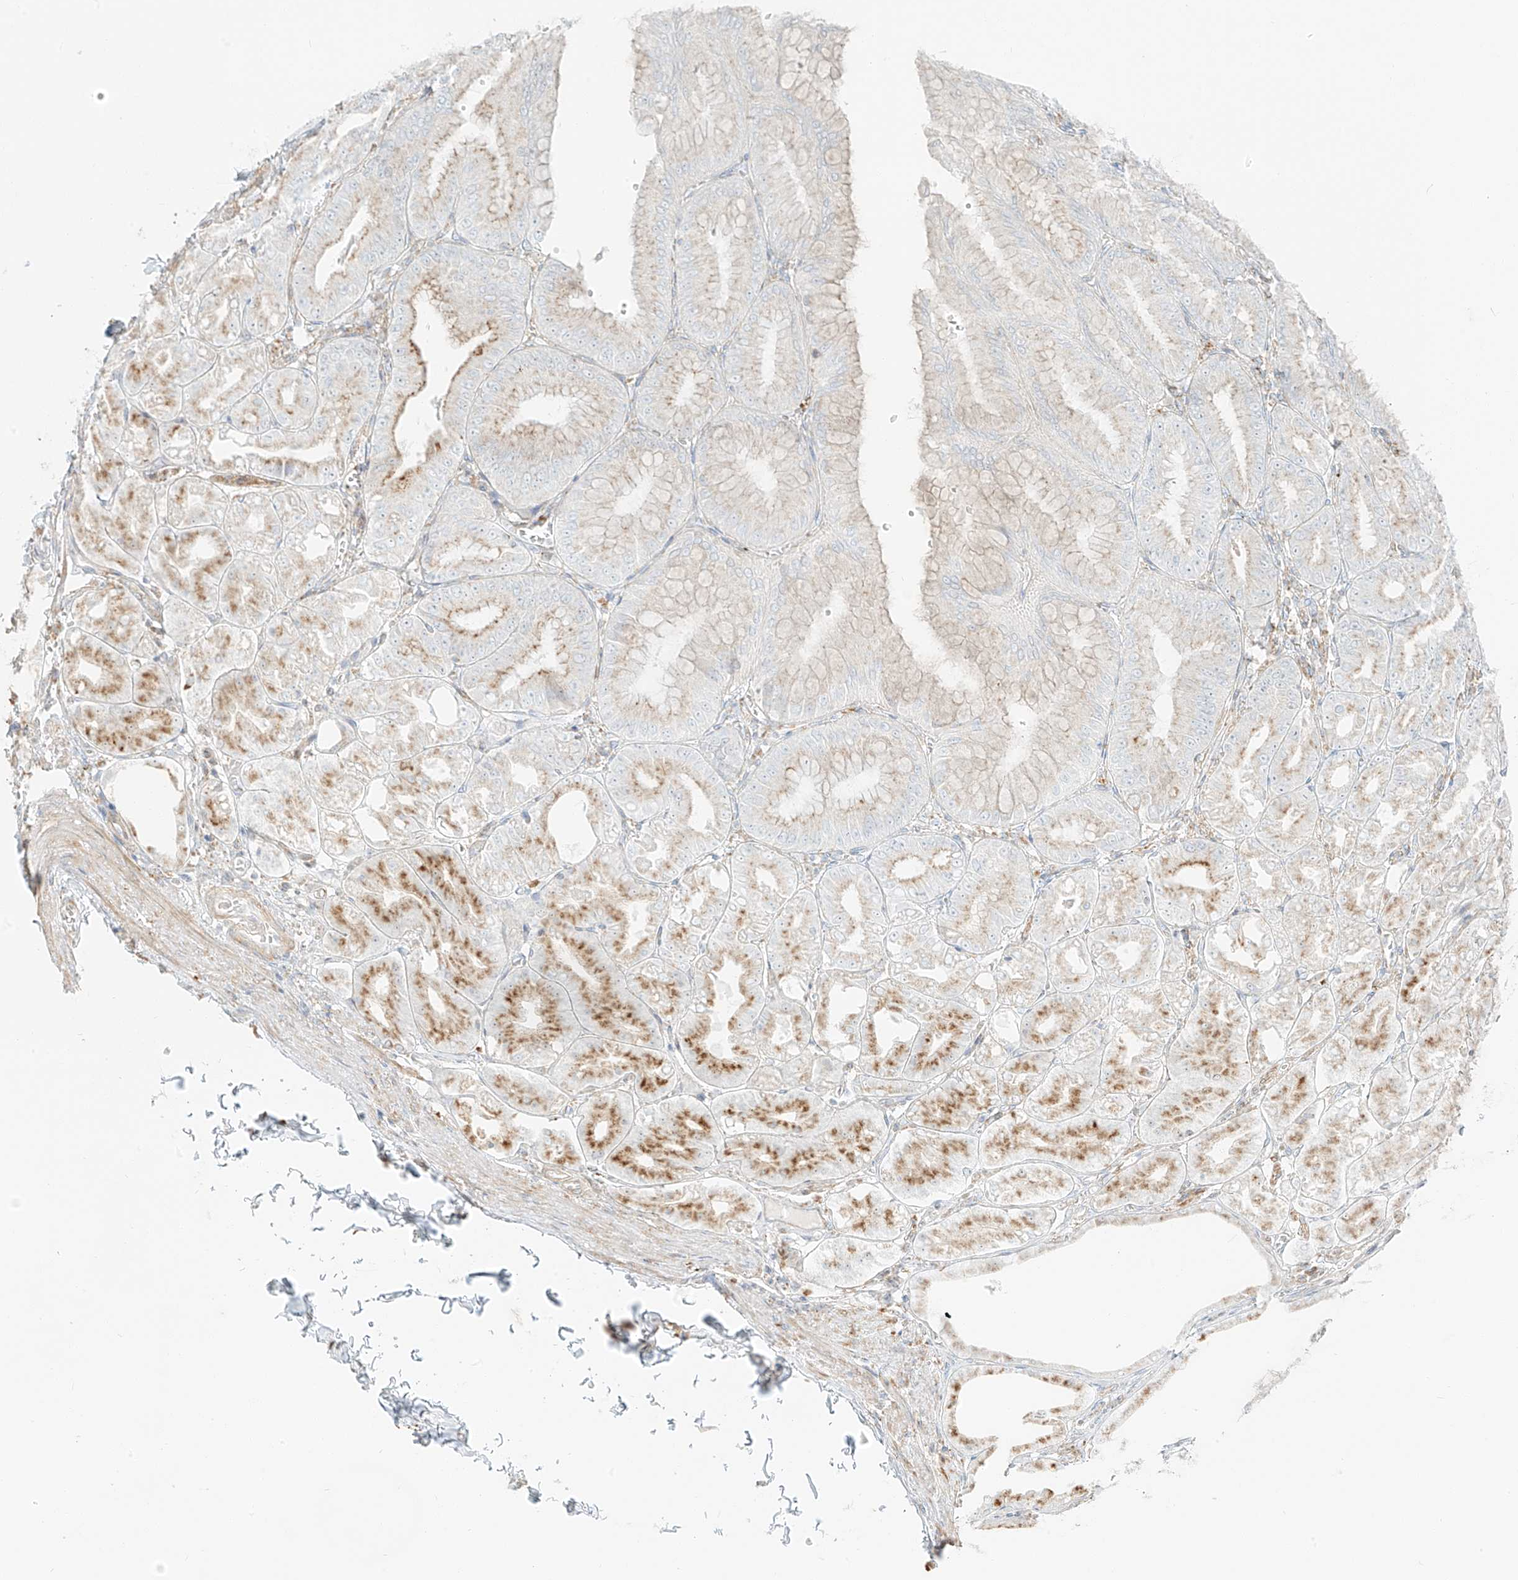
{"staining": {"intensity": "moderate", "quantity": "25%-75%", "location": "cytoplasmic/membranous"}, "tissue": "stomach", "cell_type": "Glandular cells", "image_type": "normal", "snomed": [{"axis": "morphology", "description": "Normal tissue, NOS"}, {"axis": "topography", "description": "Stomach, lower"}], "caption": "Moderate cytoplasmic/membranous expression is seen in about 25%-75% of glandular cells in benign stomach.", "gene": "SLC35F6", "patient": {"sex": "male", "age": 71}}